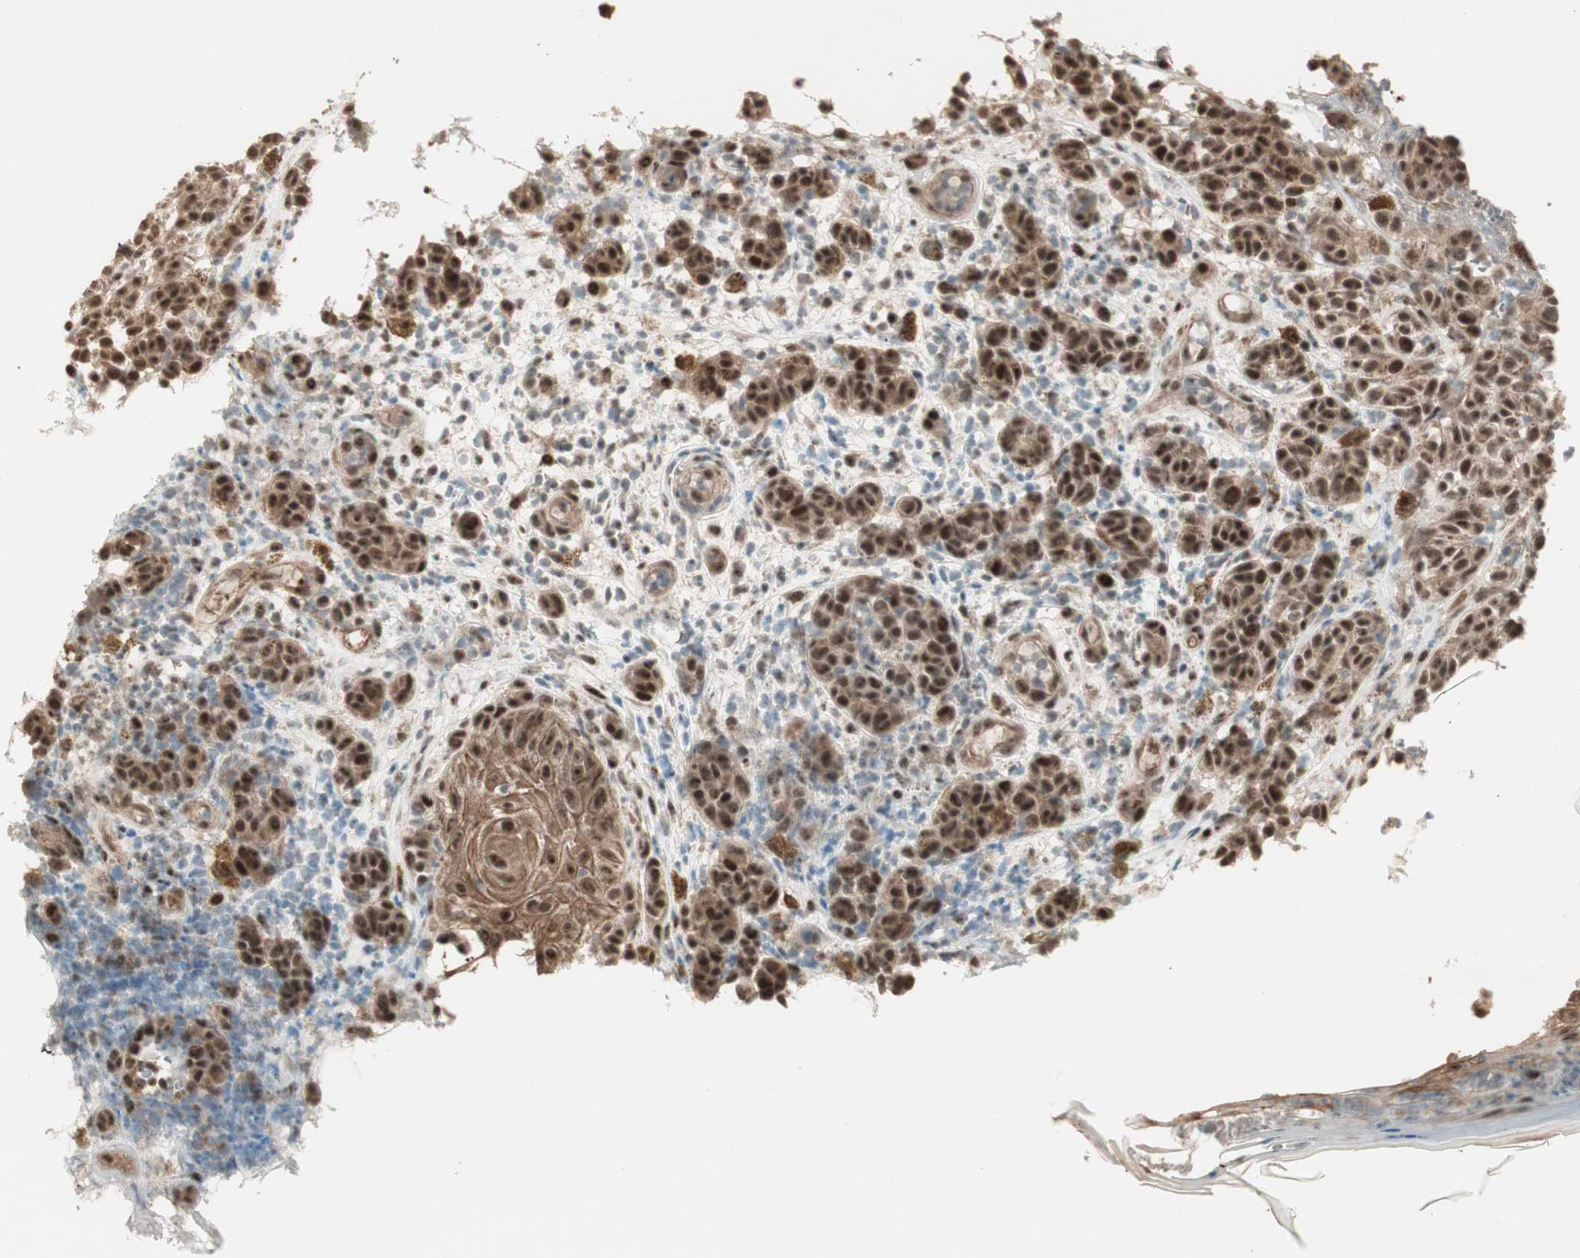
{"staining": {"intensity": "strong", "quantity": ">75%", "location": "cytoplasmic/membranous,nuclear"}, "tissue": "melanoma", "cell_type": "Tumor cells", "image_type": "cancer", "snomed": [{"axis": "morphology", "description": "Malignant melanoma, NOS"}, {"axis": "topography", "description": "Skin"}], "caption": "A high amount of strong cytoplasmic/membranous and nuclear staining is present in about >75% of tumor cells in melanoma tissue.", "gene": "ZSCAN31", "patient": {"sex": "male", "age": 64}}